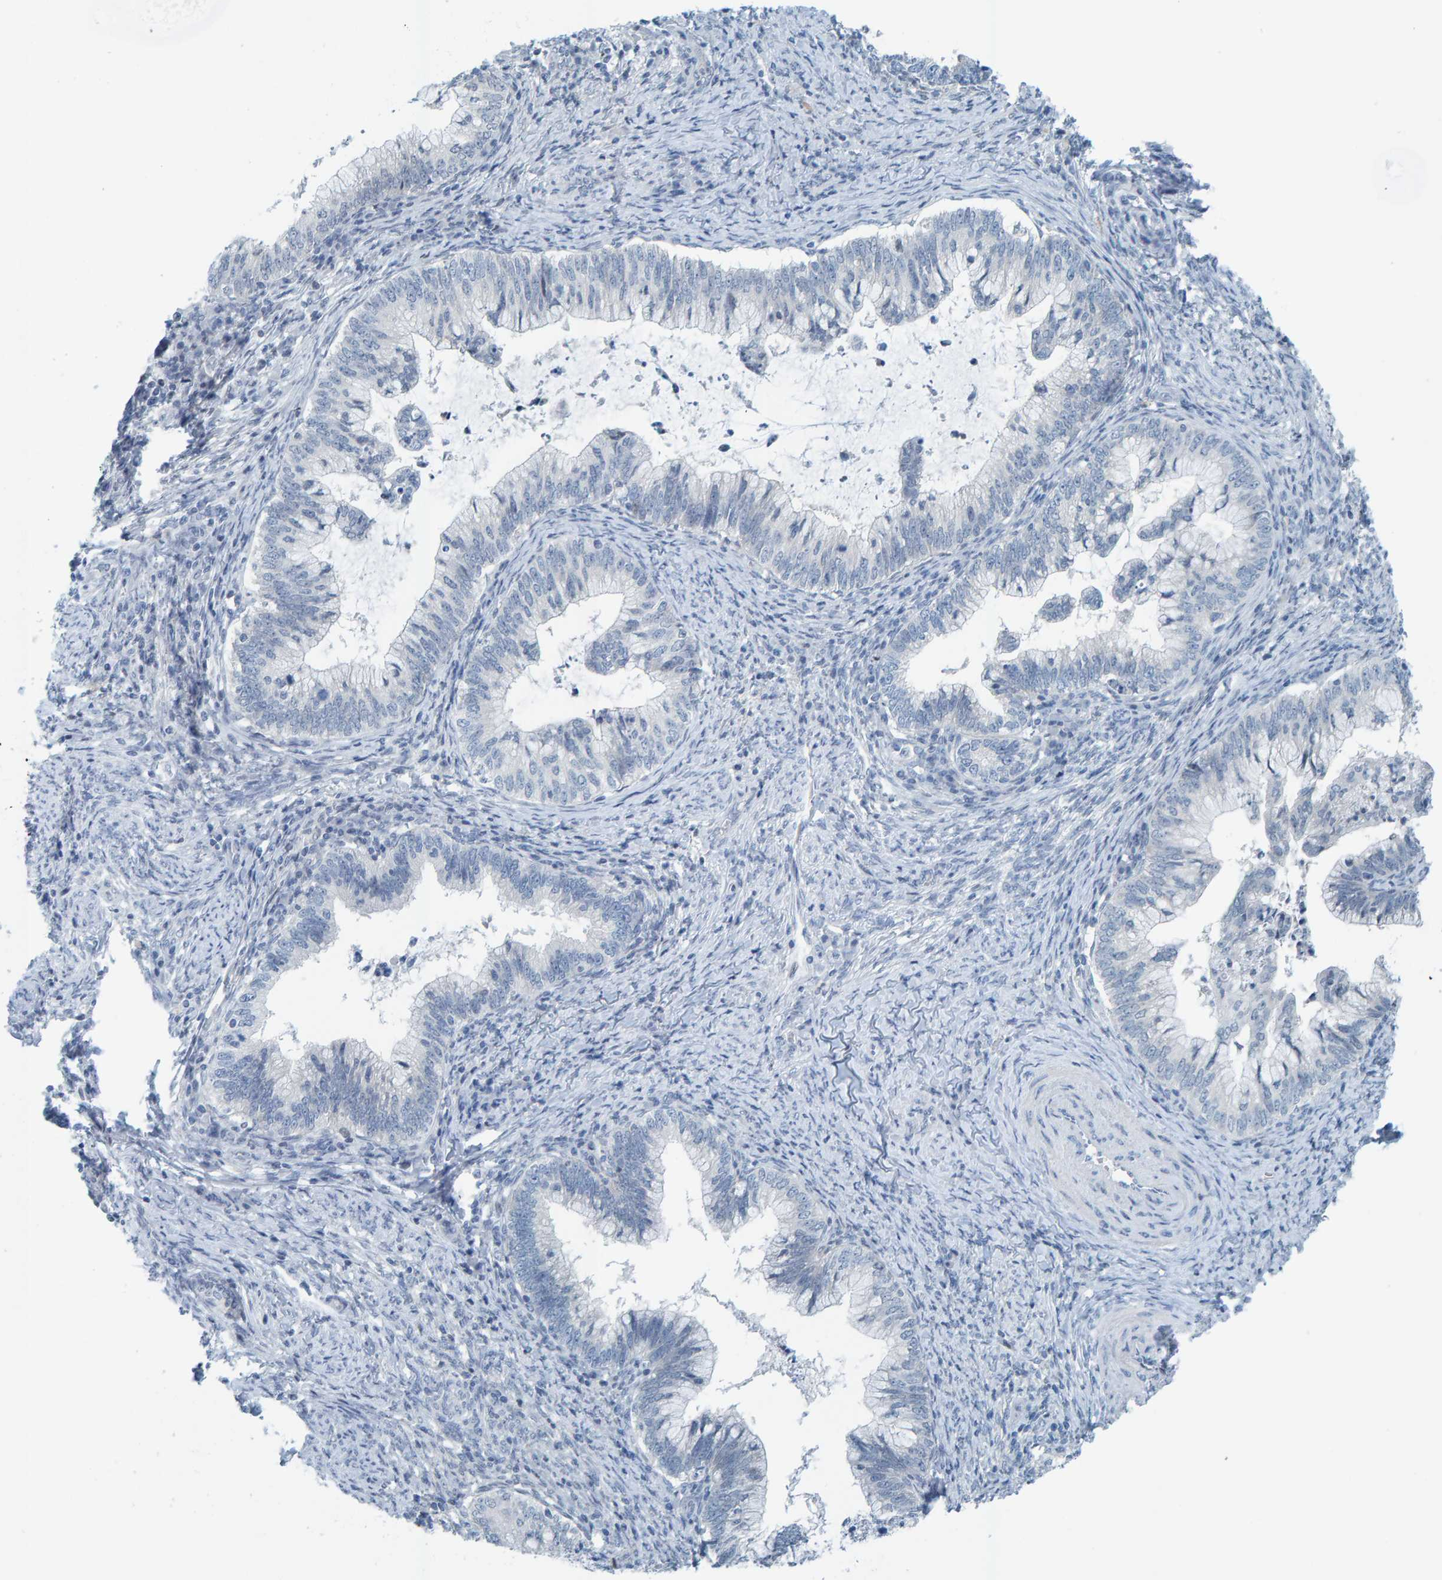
{"staining": {"intensity": "negative", "quantity": "none", "location": "none"}, "tissue": "cervical cancer", "cell_type": "Tumor cells", "image_type": "cancer", "snomed": [{"axis": "morphology", "description": "Adenocarcinoma, NOS"}, {"axis": "topography", "description": "Cervix"}], "caption": "Tumor cells show no significant protein staining in cervical cancer.", "gene": "CNP", "patient": {"sex": "female", "age": 36}}